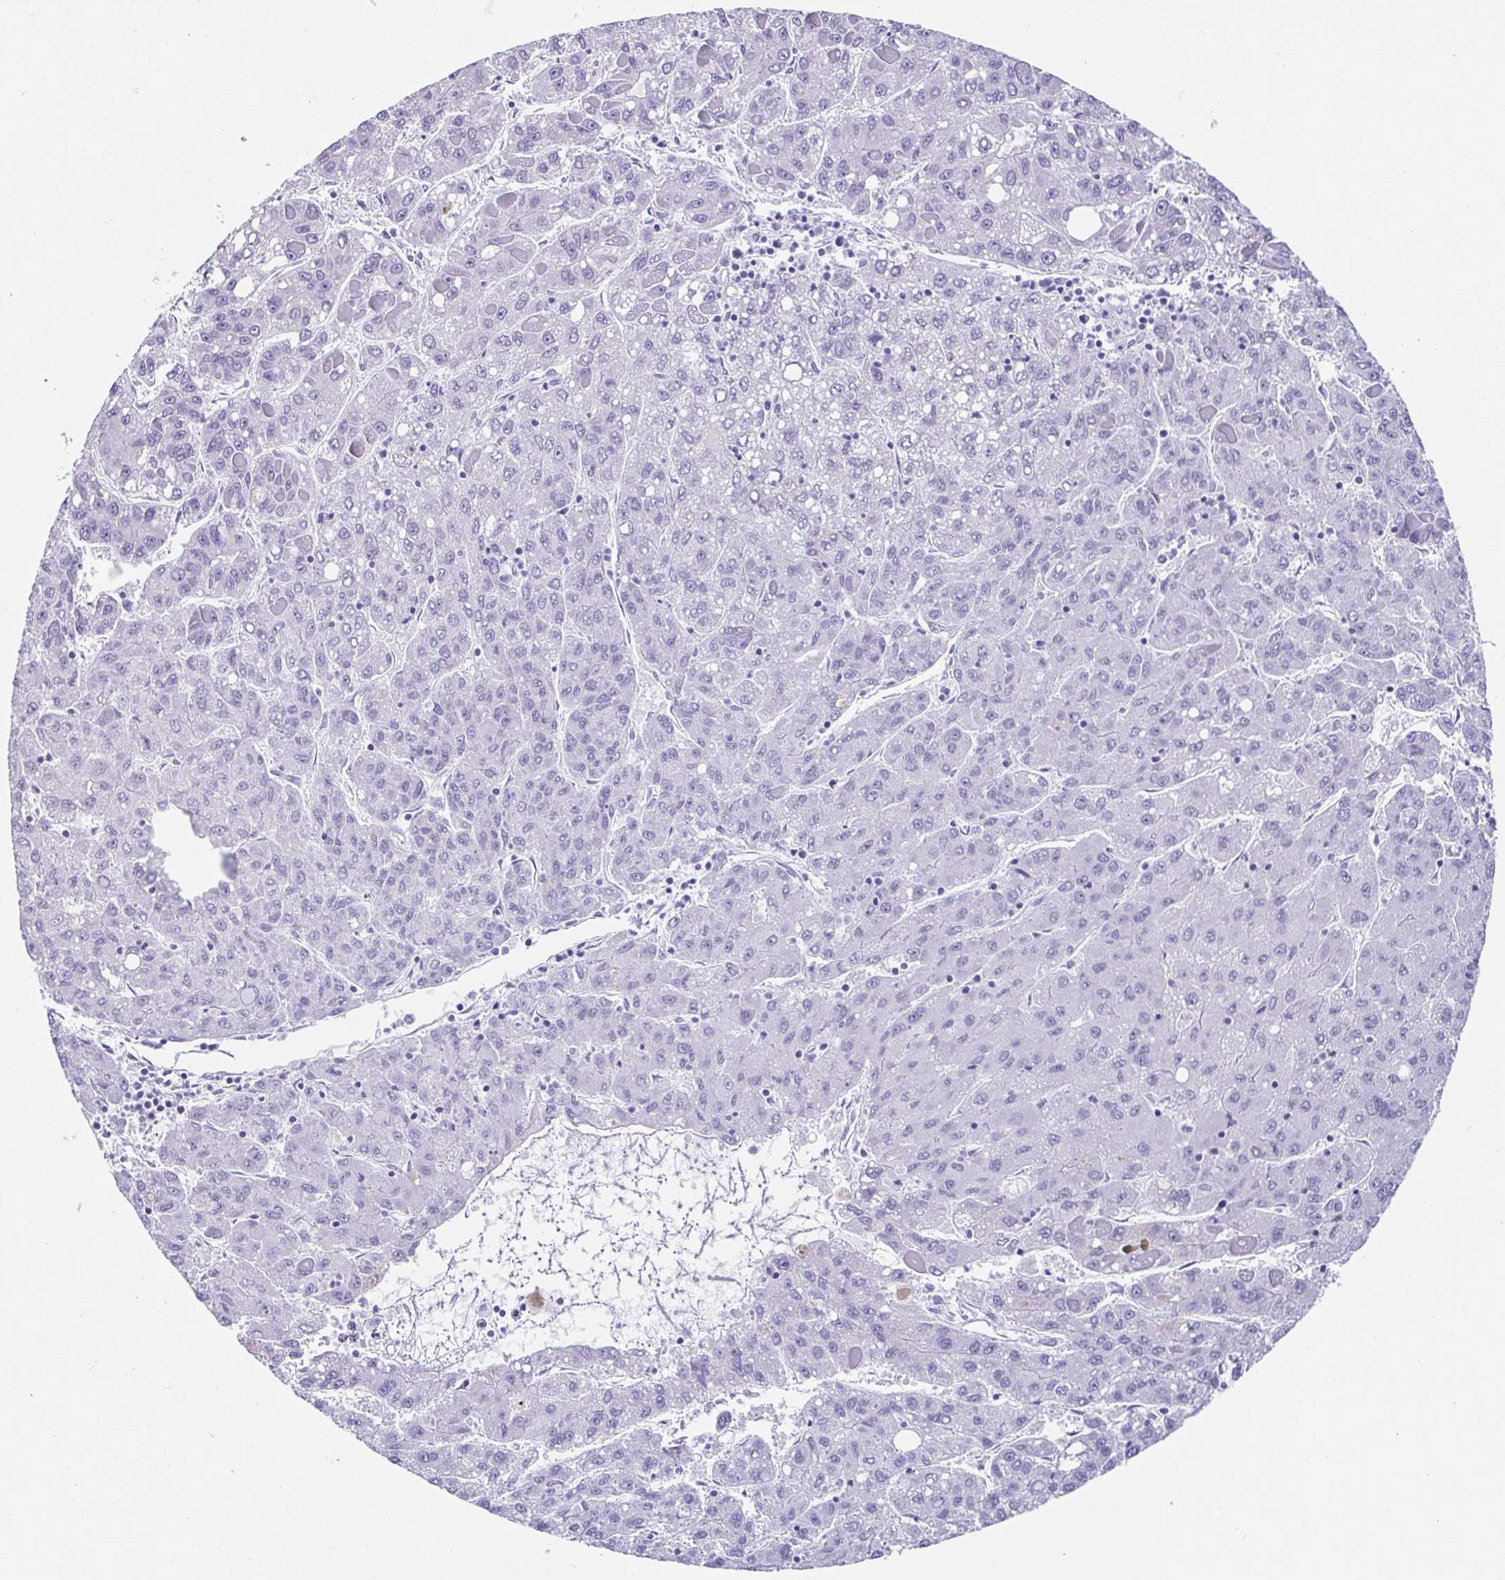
{"staining": {"intensity": "negative", "quantity": "none", "location": "none"}, "tissue": "liver cancer", "cell_type": "Tumor cells", "image_type": "cancer", "snomed": [{"axis": "morphology", "description": "Carcinoma, Hepatocellular, NOS"}, {"axis": "topography", "description": "Liver"}], "caption": "This micrograph is of liver cancer (hepatocellular carcinoma) stained with immunohistochemistry to label a protein in brown with the nuclei are counter-stained blue. There is no positivity in tumor cells. (Stains: DAB (3,3'-diaminobenzidine) immunohistochemistry (IHC) with hematoxylin counter stain, Microscopy: brightfield microscopy at high magnification).", "gene": "ESX1", "patient": {"sex": "female", "age": 82}}